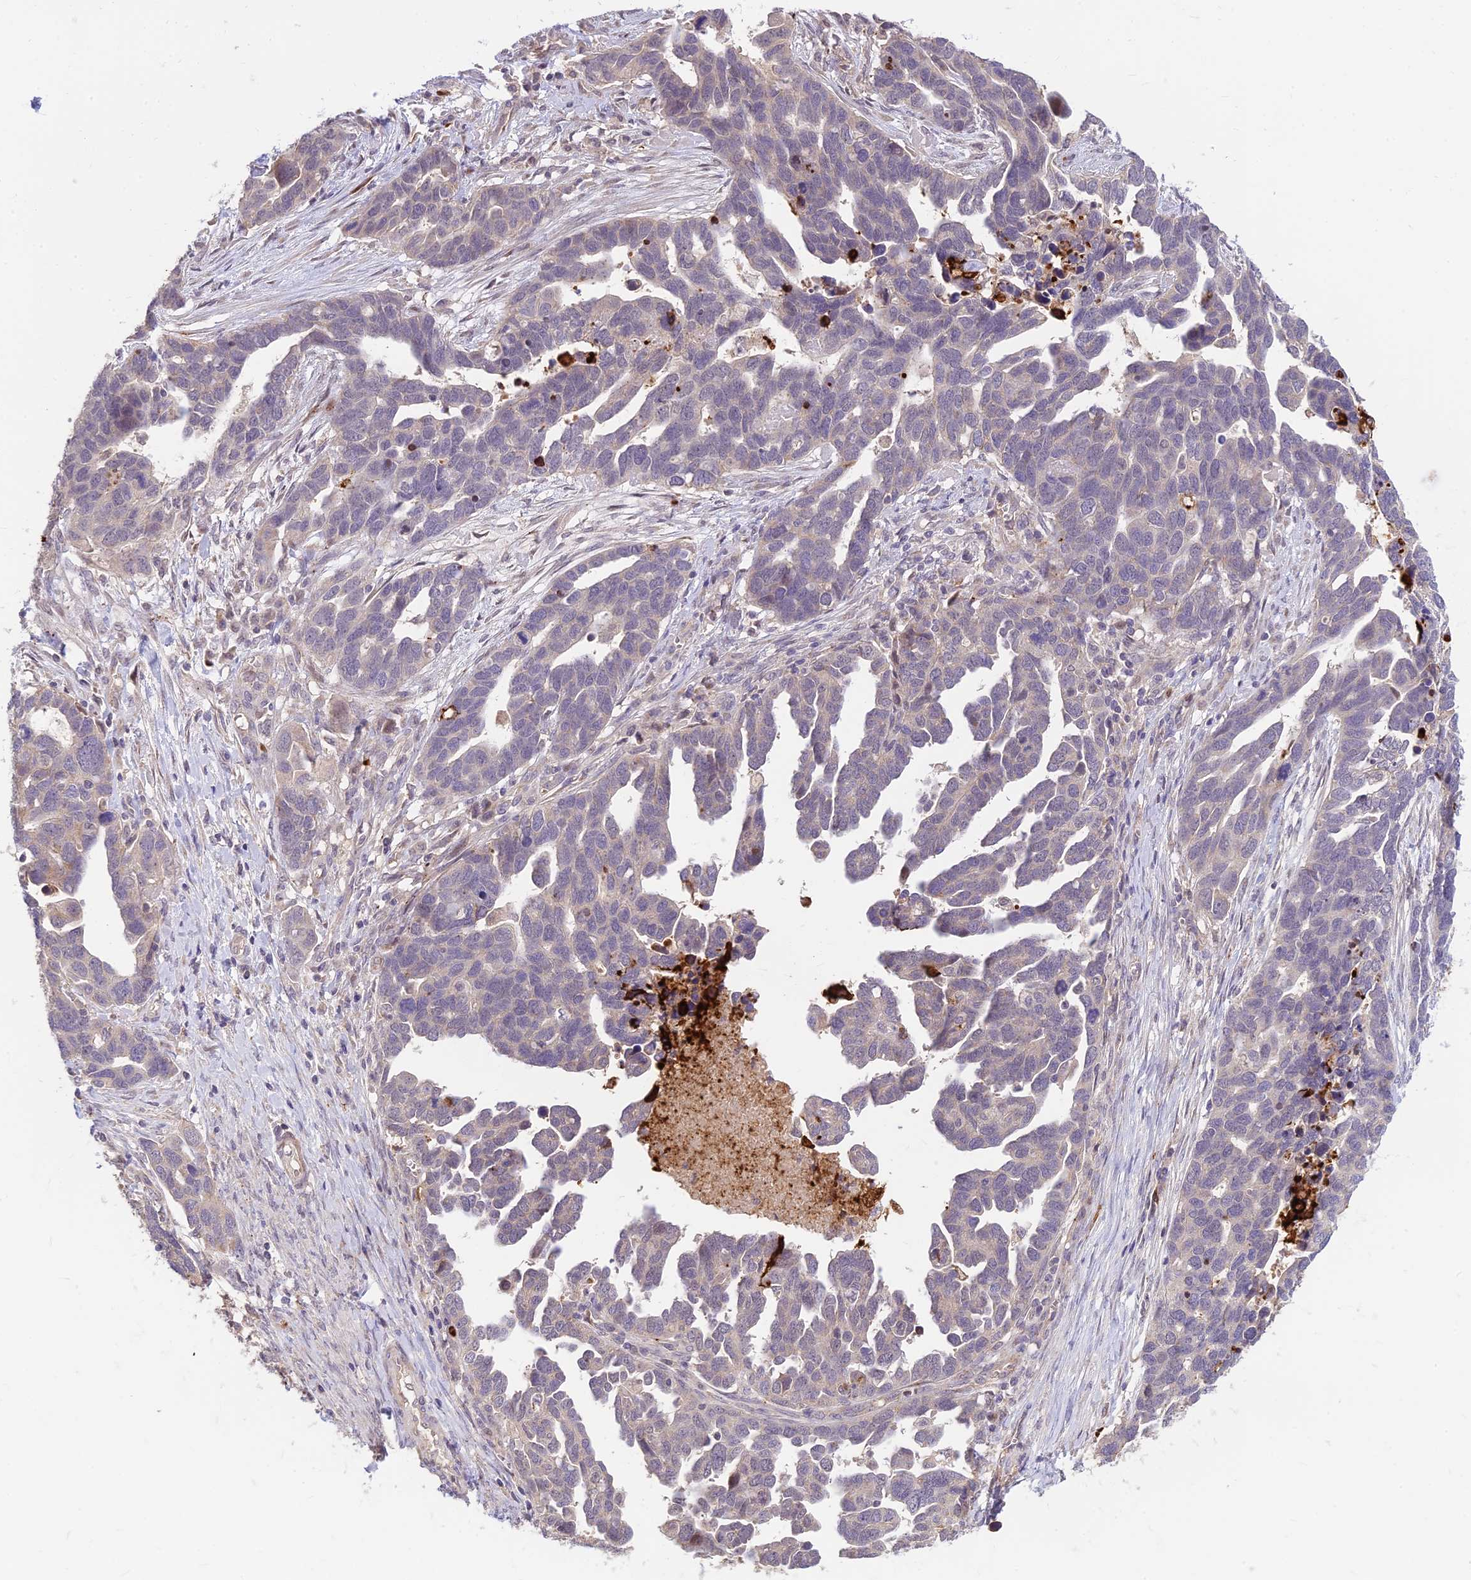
{"staining": {"intensity": "negative", "quantity": "none", "location": "none"}, "tissue": "ovarian cancer", "cell_type": "Tumor cells", "image_type": "cancer", "snomed": [{"axis": "morphology", "description": "Cystadenocarcinoma, serous, NOS"}, {"axis": "topography", "description": "Ovary"}], "caption": "This is an immunohistochemistry (IHC) photomicrograph of ovarian cancer (serous cystadenocarcinoma). There is no staining in tumor cells.", "gene": "ASPDH", "patient": {"sex": "female", "age": 54}}